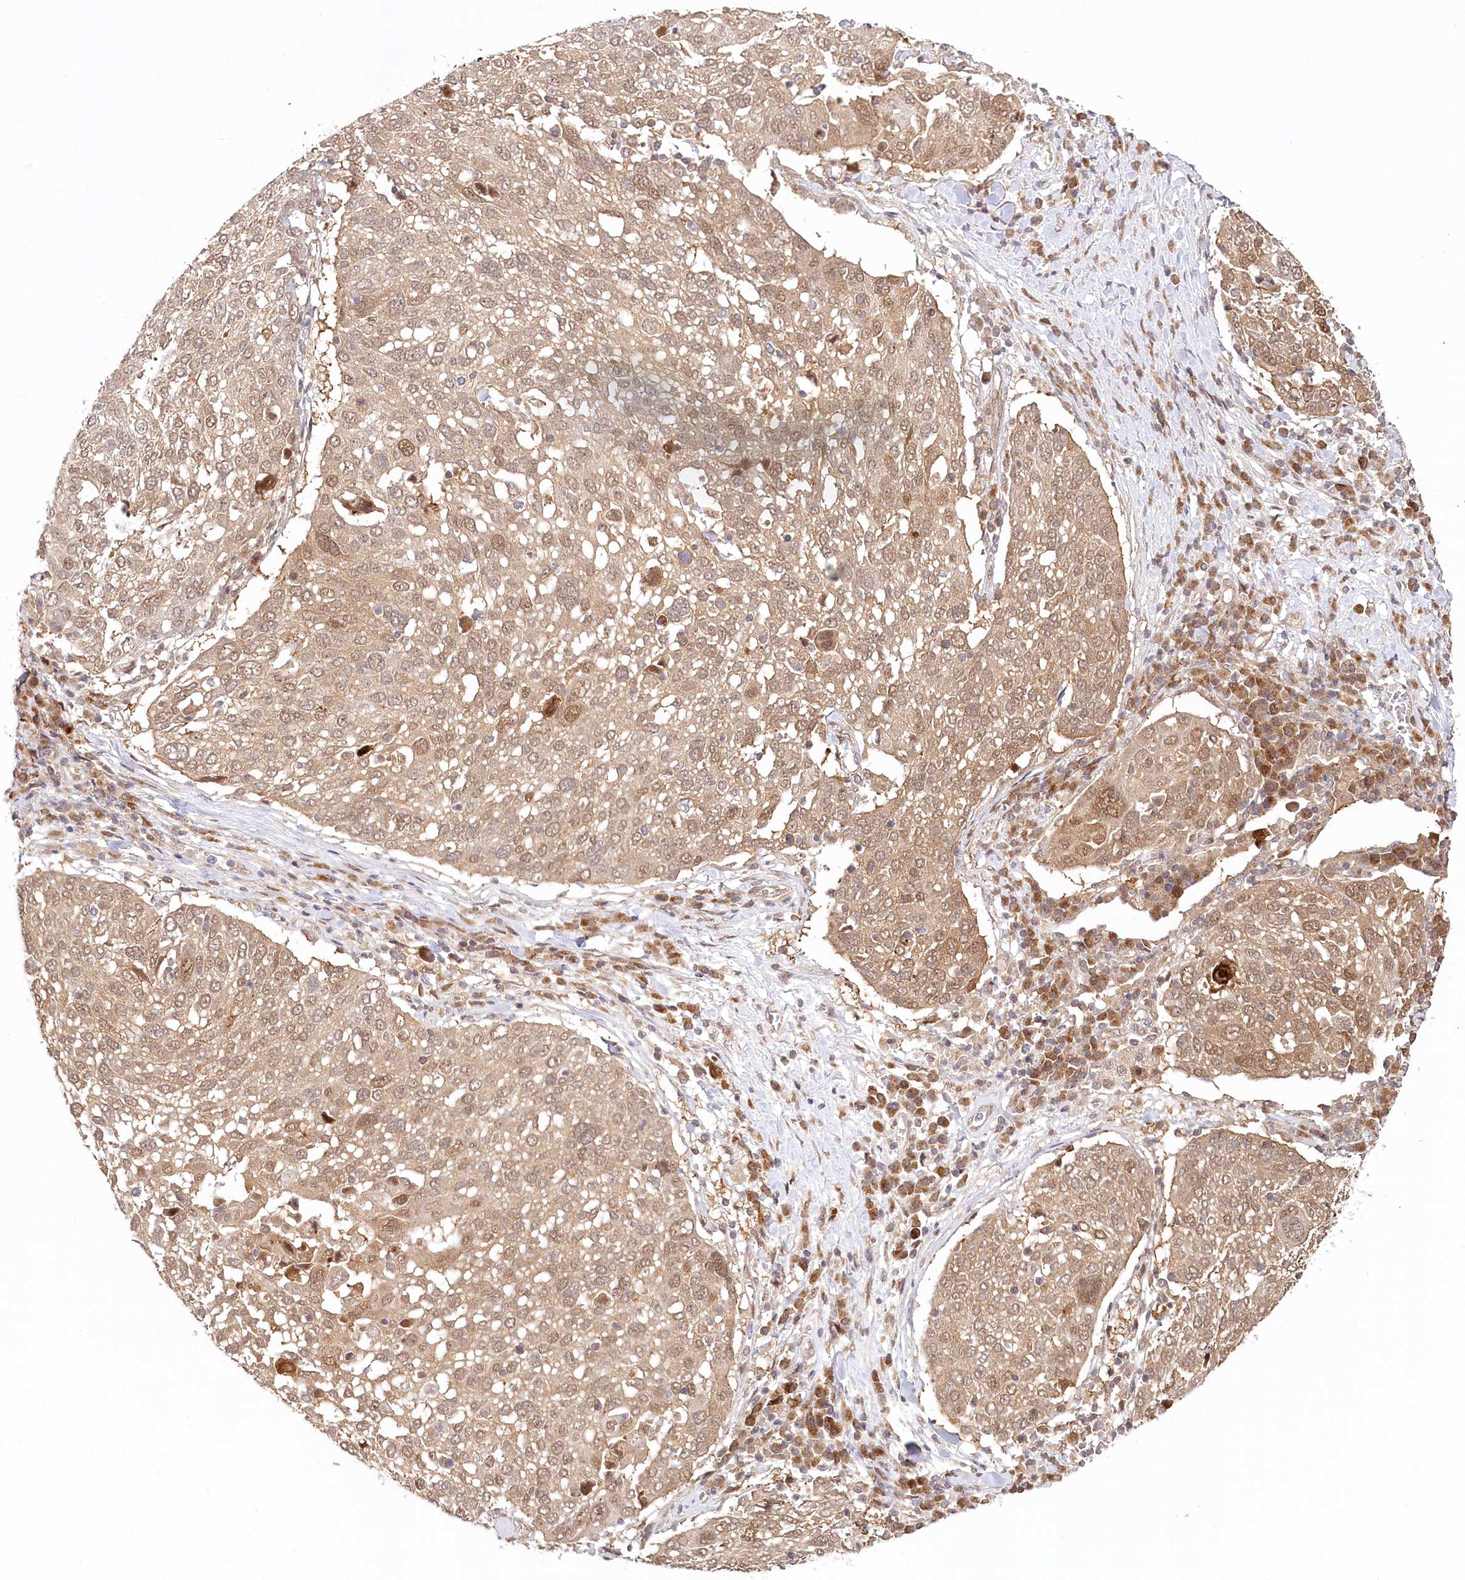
{"staining": {"intensity": "moderate", "quantity": "25%-75%", "location": "cytoplasmic/membranous,nuclear"}, "tissue": "lung cancer", "cell_type": "Tumor cells", "image_type": "cancer", "snomed": [{"axis": "morphology", "description": "Squamous cell carcinoma, NOS"}, {"axis": "topography", "description": "Lung"}], "caption": "Immunohistochemical staining of squamous cell carcinoma (lung) demonstrates medium levels of moderate cytoplasmic/membranous and nuclear protein expression in about 25%-75% of tumor cells. (DAB (3,3'-diaminobenzidine) IHC, brown staining for protein, blue staining for nuclei).", "gene": "CEP70", "patient": {"sex": "male", "age": 65}}